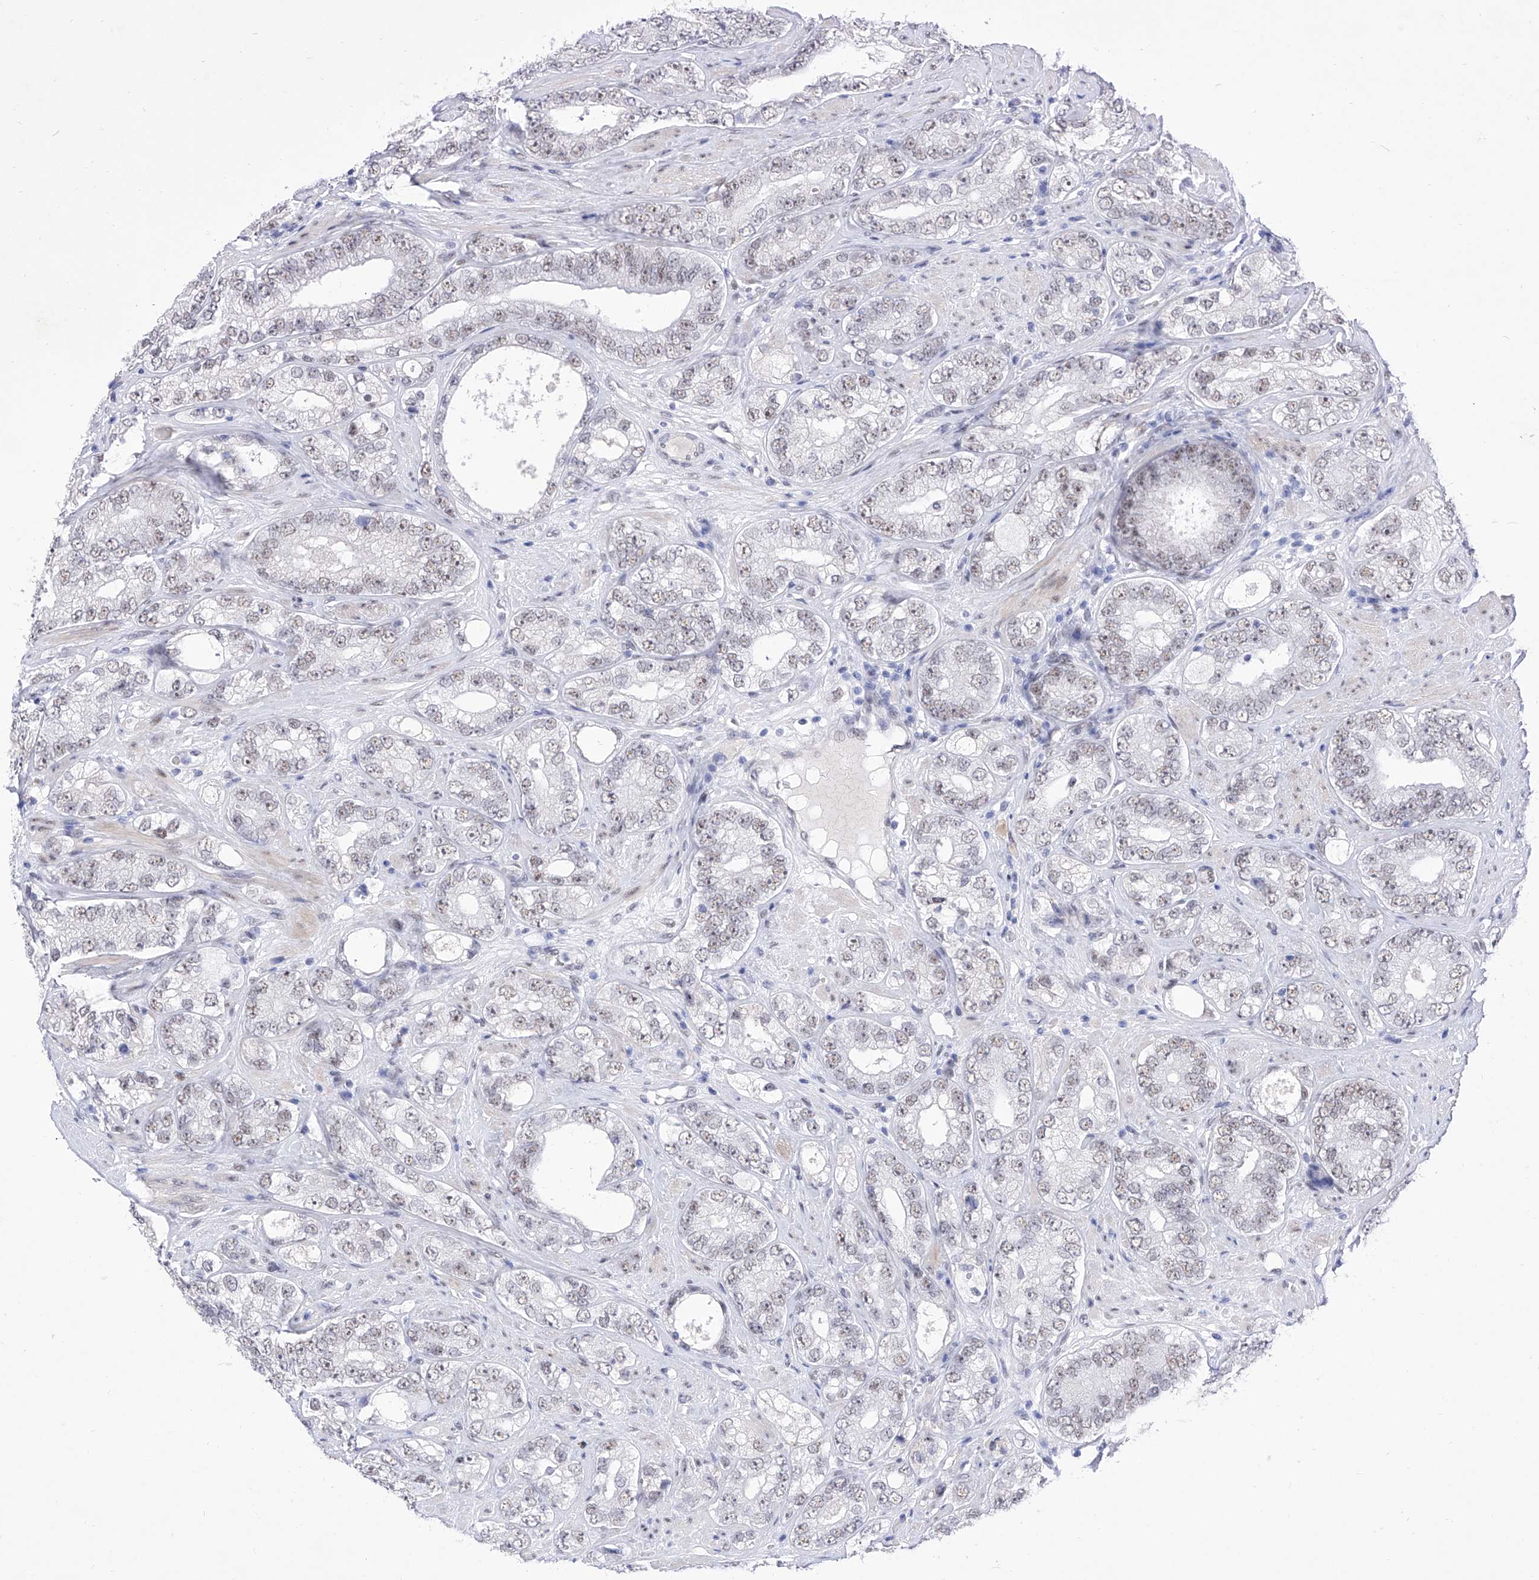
{"staining": {"intensity": "weak", "quantity": "25%-75%", "location": "nuclear"}, "tissue": "prostate cancer", "cell_type": "Tumor cells", "image_type": "cancer", "snomed": [{"axis": "morphology", "description": "Adenocarcinoma, High grade"}, {"axis": "topography", "description": "Prostate"}], "caption": "DAB immunohistochemical staining of prostate adenocarcinoma (high-grade) shows weak nuclear protein staining in about 25%-75% of tumor cells.", "gene": "ATN1", "patient": {"sex": "male", "age": 56}}